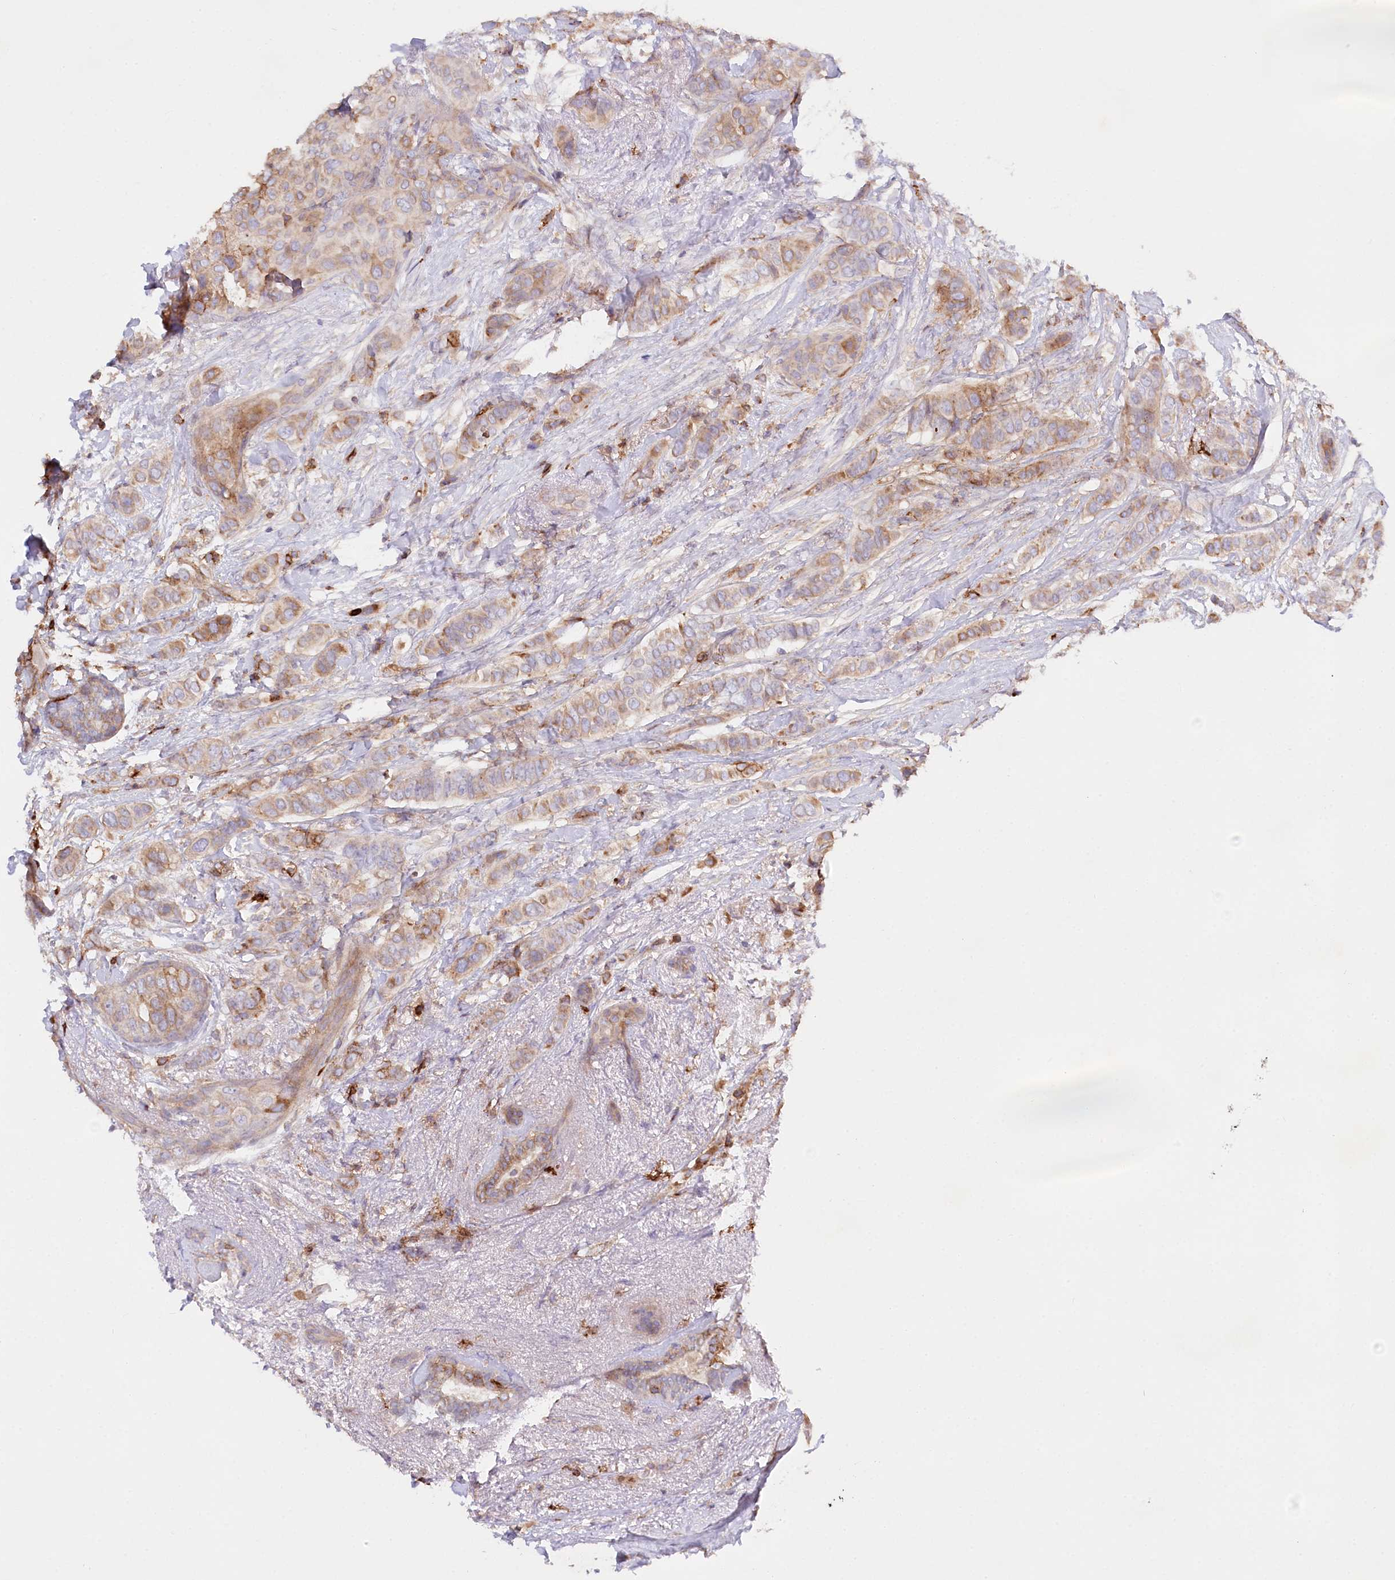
{"staining": {"intensity": "moderate", "quantity": "25%-75%", "location": "cytoplasmic/membranous"}, "tissue": "breast cancer", "cell_type": "Tumor cells", "image_type": "cancer", "snomed": [{"axis": "morphology", "description": "Lobular carcinoma"}, {"axis": "topography", "description": "Breast"}], "caption": "An image showing moderate cytoplasmic/membranous expression in about 25%-75% of tumor cells in breast lobular carcinoma, as visualized by brown immunohistochemical staining.", "gene": "RBP5", "patient": {"sex": "female", "age": 51}}